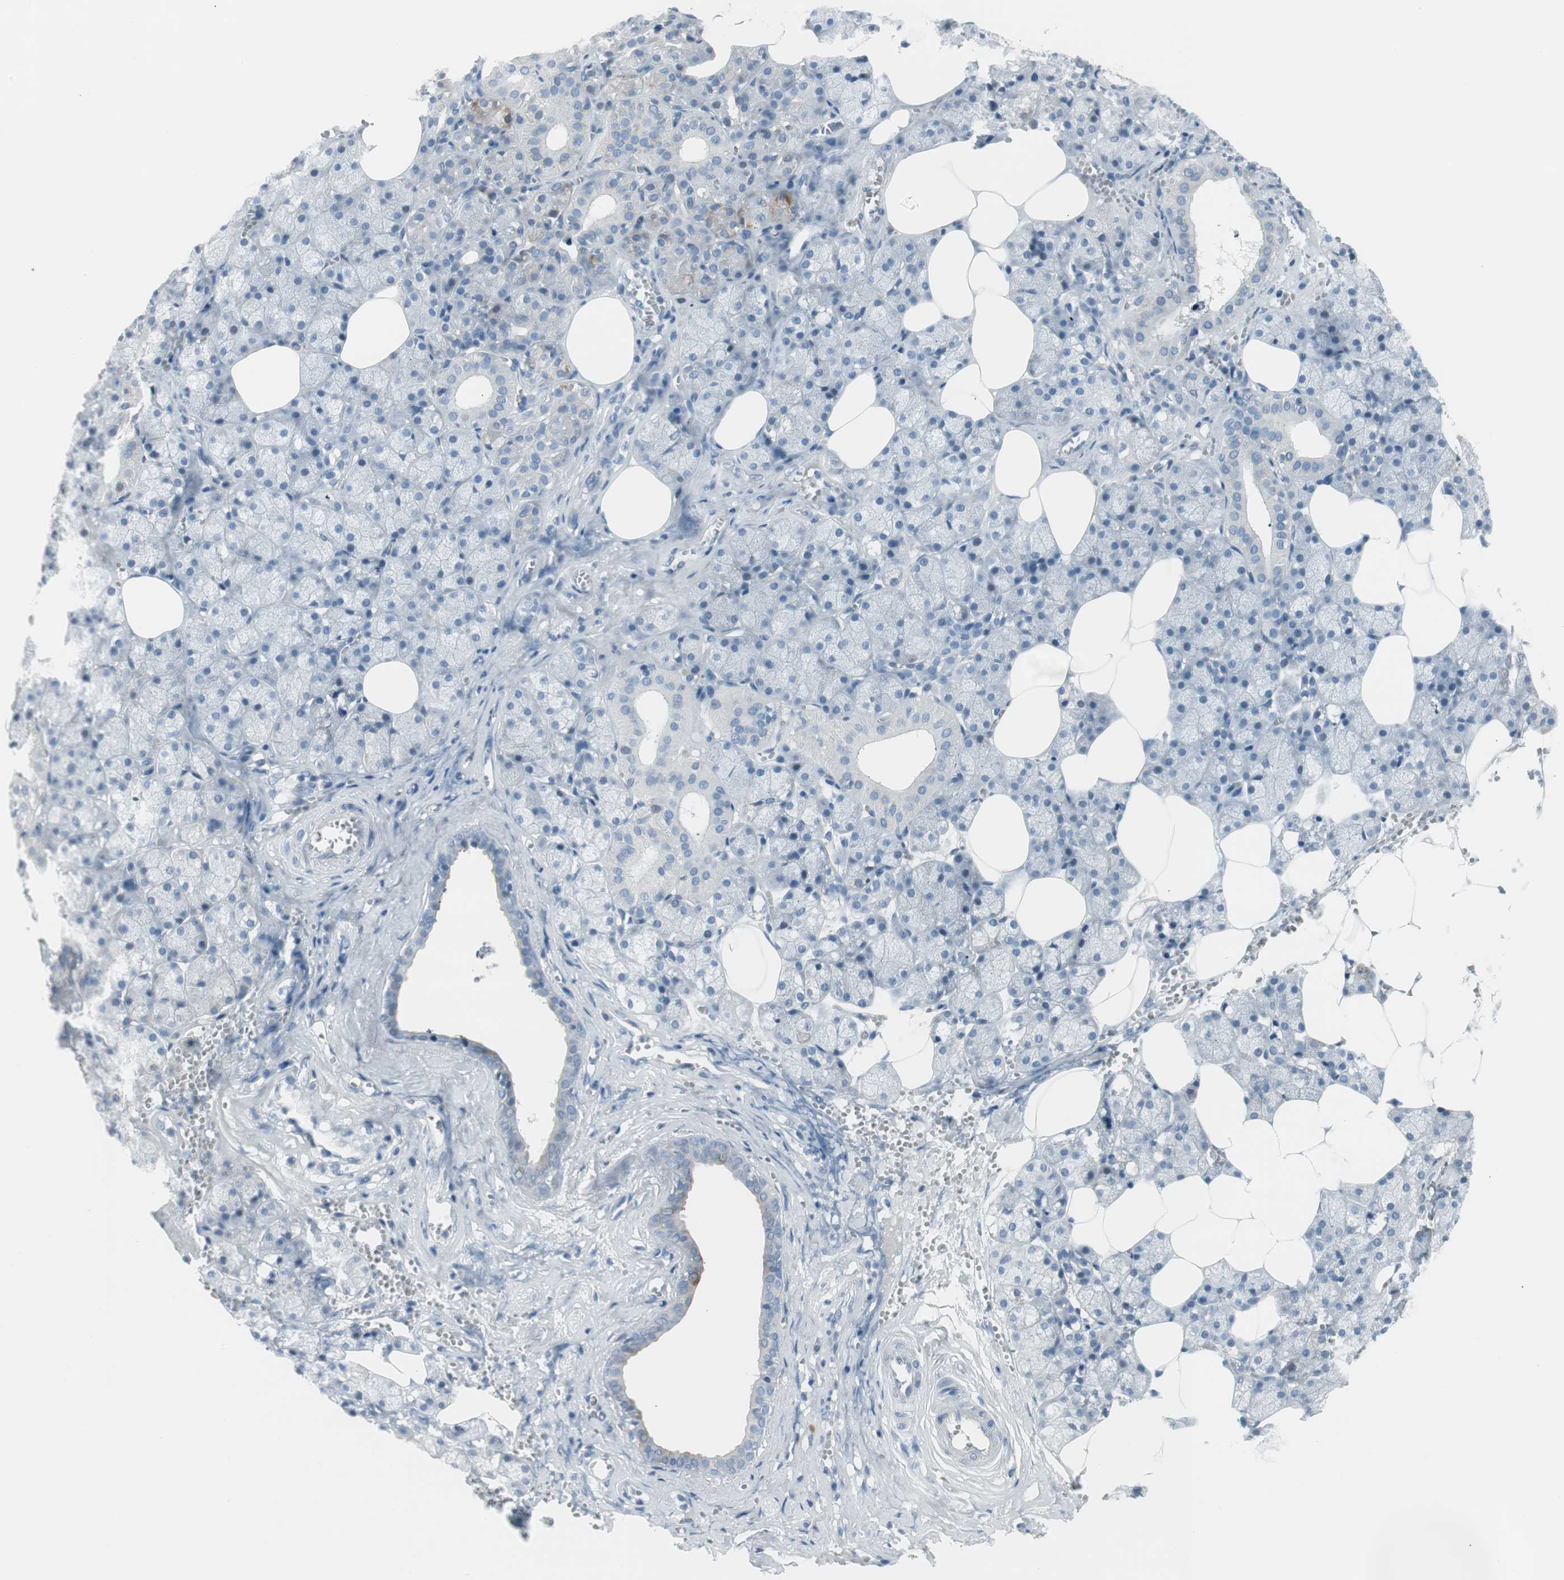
{"staining": {"intensity": "weak", "quantity": "<25%", "location": "cytoplasmic/membranous"}, "tissue": "salivary gland", "cell_type": "Glandular cells", "image_type": "normal", "snomed": [{"axis": "morphology", "description": "Normal tissue, NOS"}, {"axis": "topography", "description": "Salivary gland"}], "caption": "A high-resolution photomicrograph shows IHC staining of unremarkable salivary gland, which demonstrates no significant positivity in glandular cells.", "gene": "AGR2", "patient": {"sex": "male", "age": 62}}